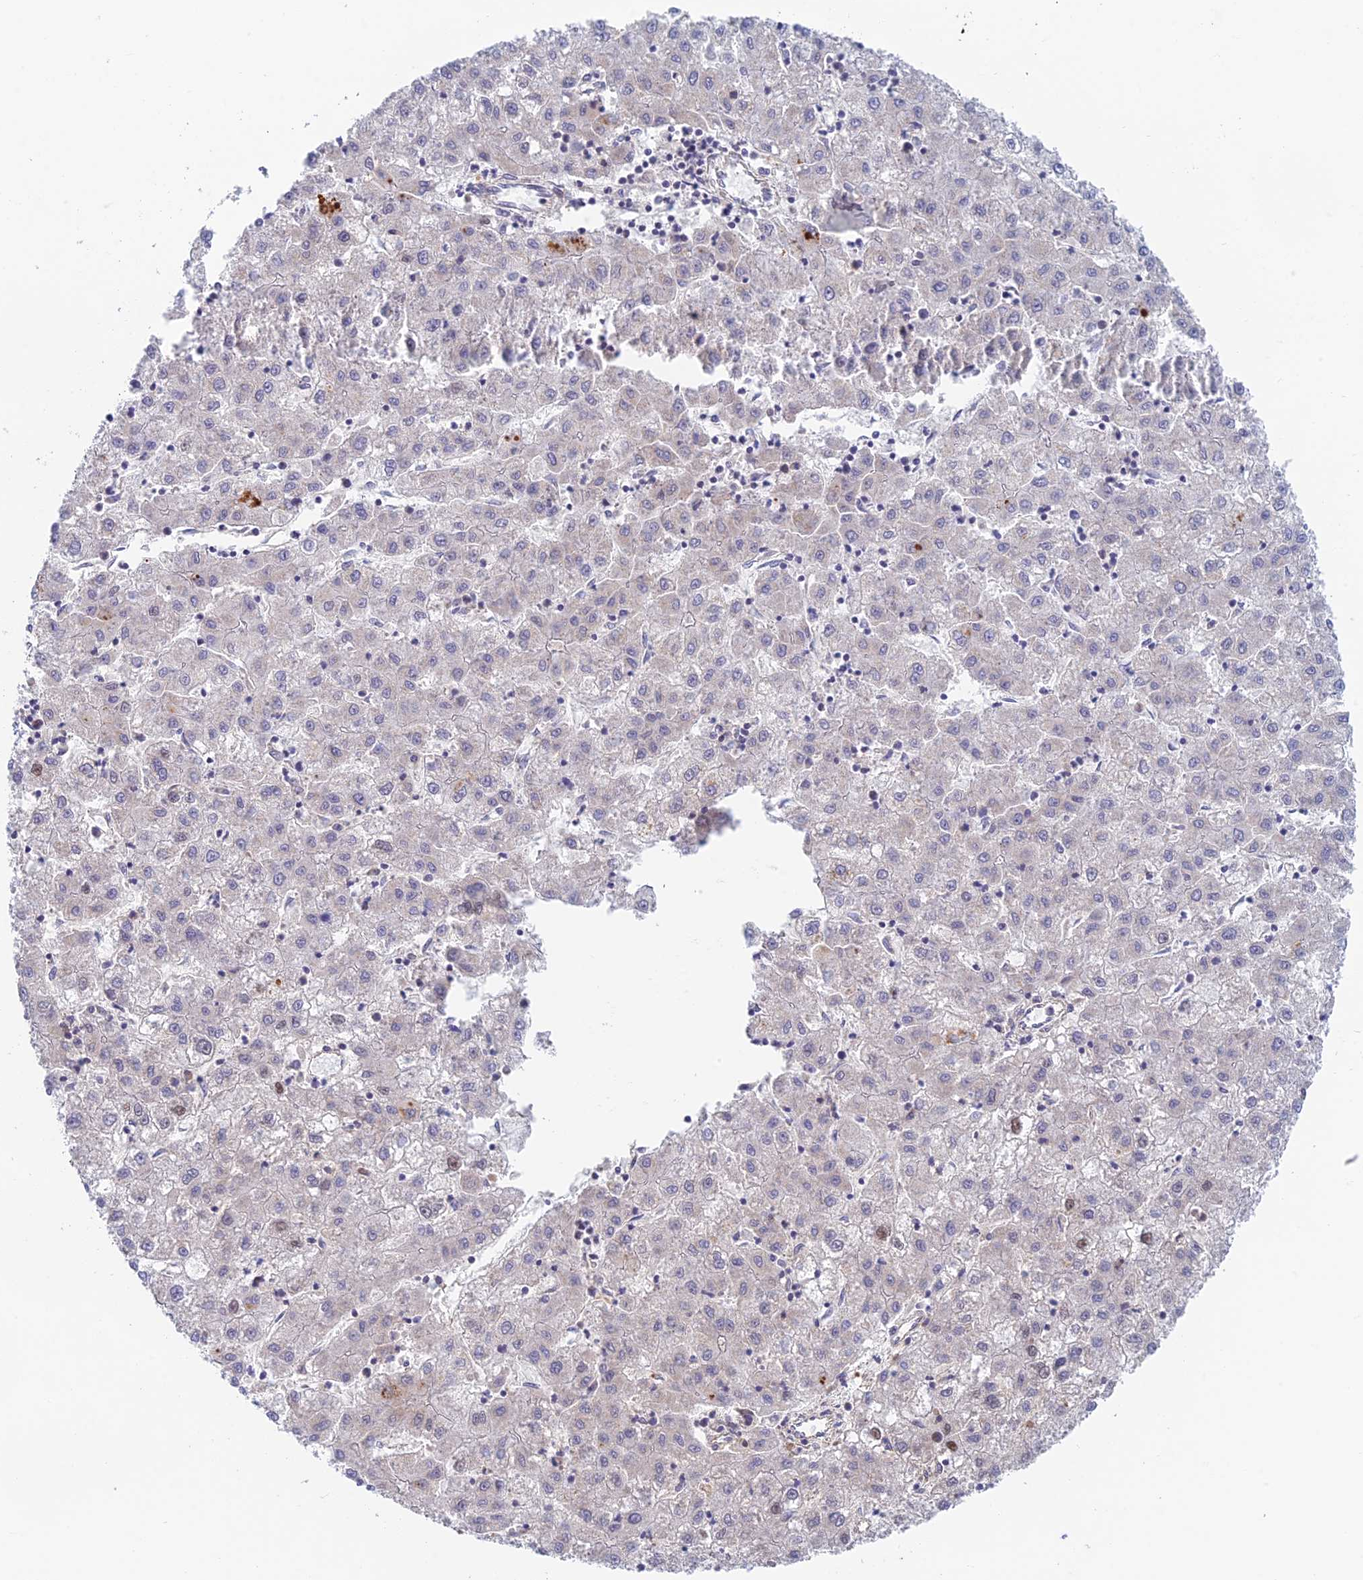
{"staining": {"intensity": "negative", "quantity": "none", "location": "none"}, "tissue": "liver cancer", "cell_type": "Tumor cells", "image_type": "cancer", "snomed": [{"axis": "morphology", "description": "Carcinoma, Hepatocellular, NOS"}, {"axis": "topography", "description": "Liver"}], "caption": "IHC of hepatocellular carcinoma (liver) displays no expression in tumor cells.", "gene": "MRPL17", "patient": {"sex": "male", "age": 72}}